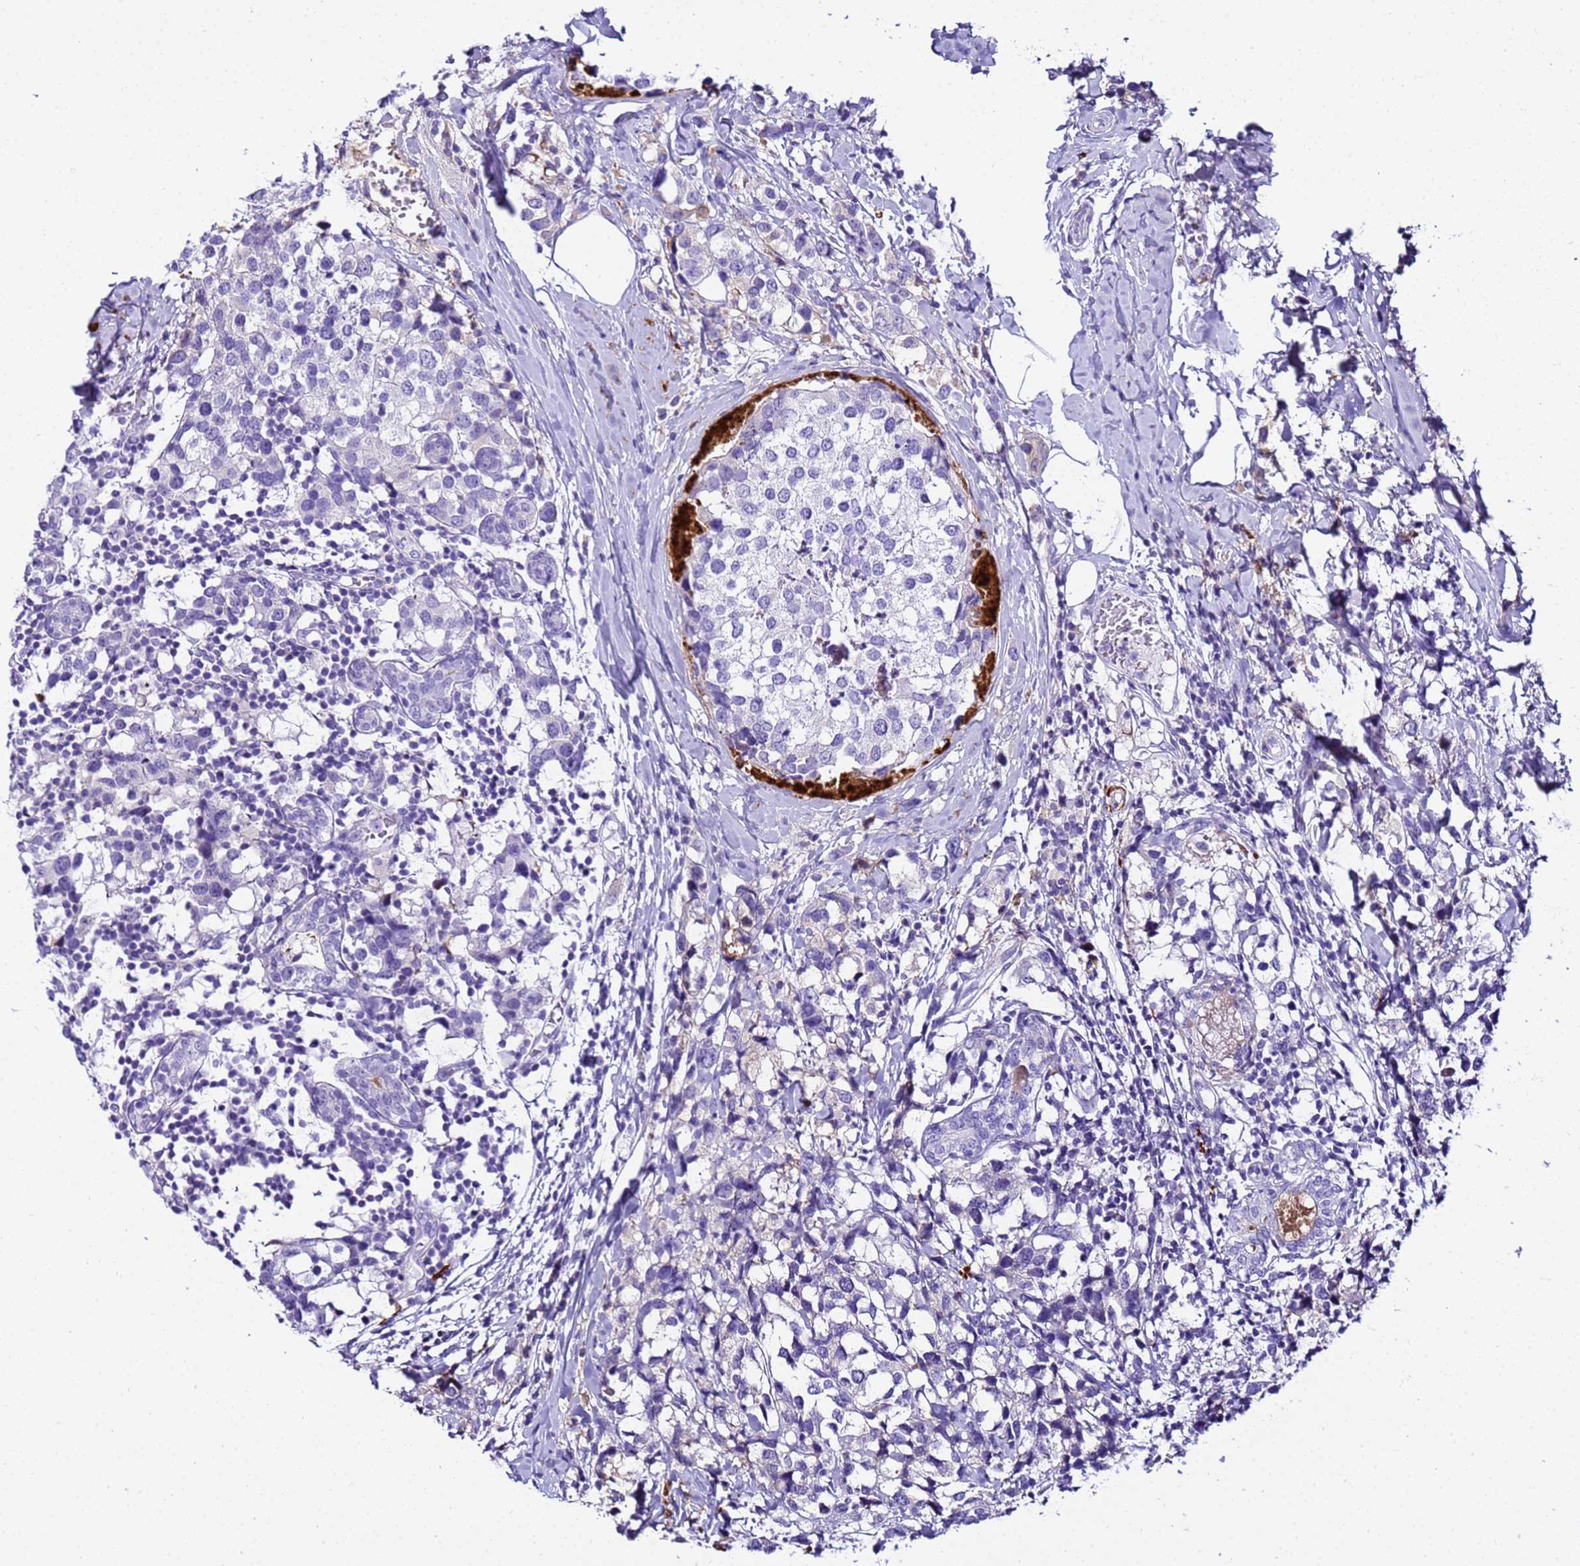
{"staining": {"intensity": "negative", "quantity": "none", "location": "none"}, "tissue": "breast cancer", "cell_type": "Tumor cells", "image_type": "cancer", "snomed": [{"axis": "morphology", "description": "Lobular carcinoma"}, {"axis": "topography", "description": "Breast"}], "caption": "Micrograph shows no significant protein staining in tumor cells of breast lobular carcinoma.", "gene": "CFHR2", "patient": {"sex": "female", "age": 59}}